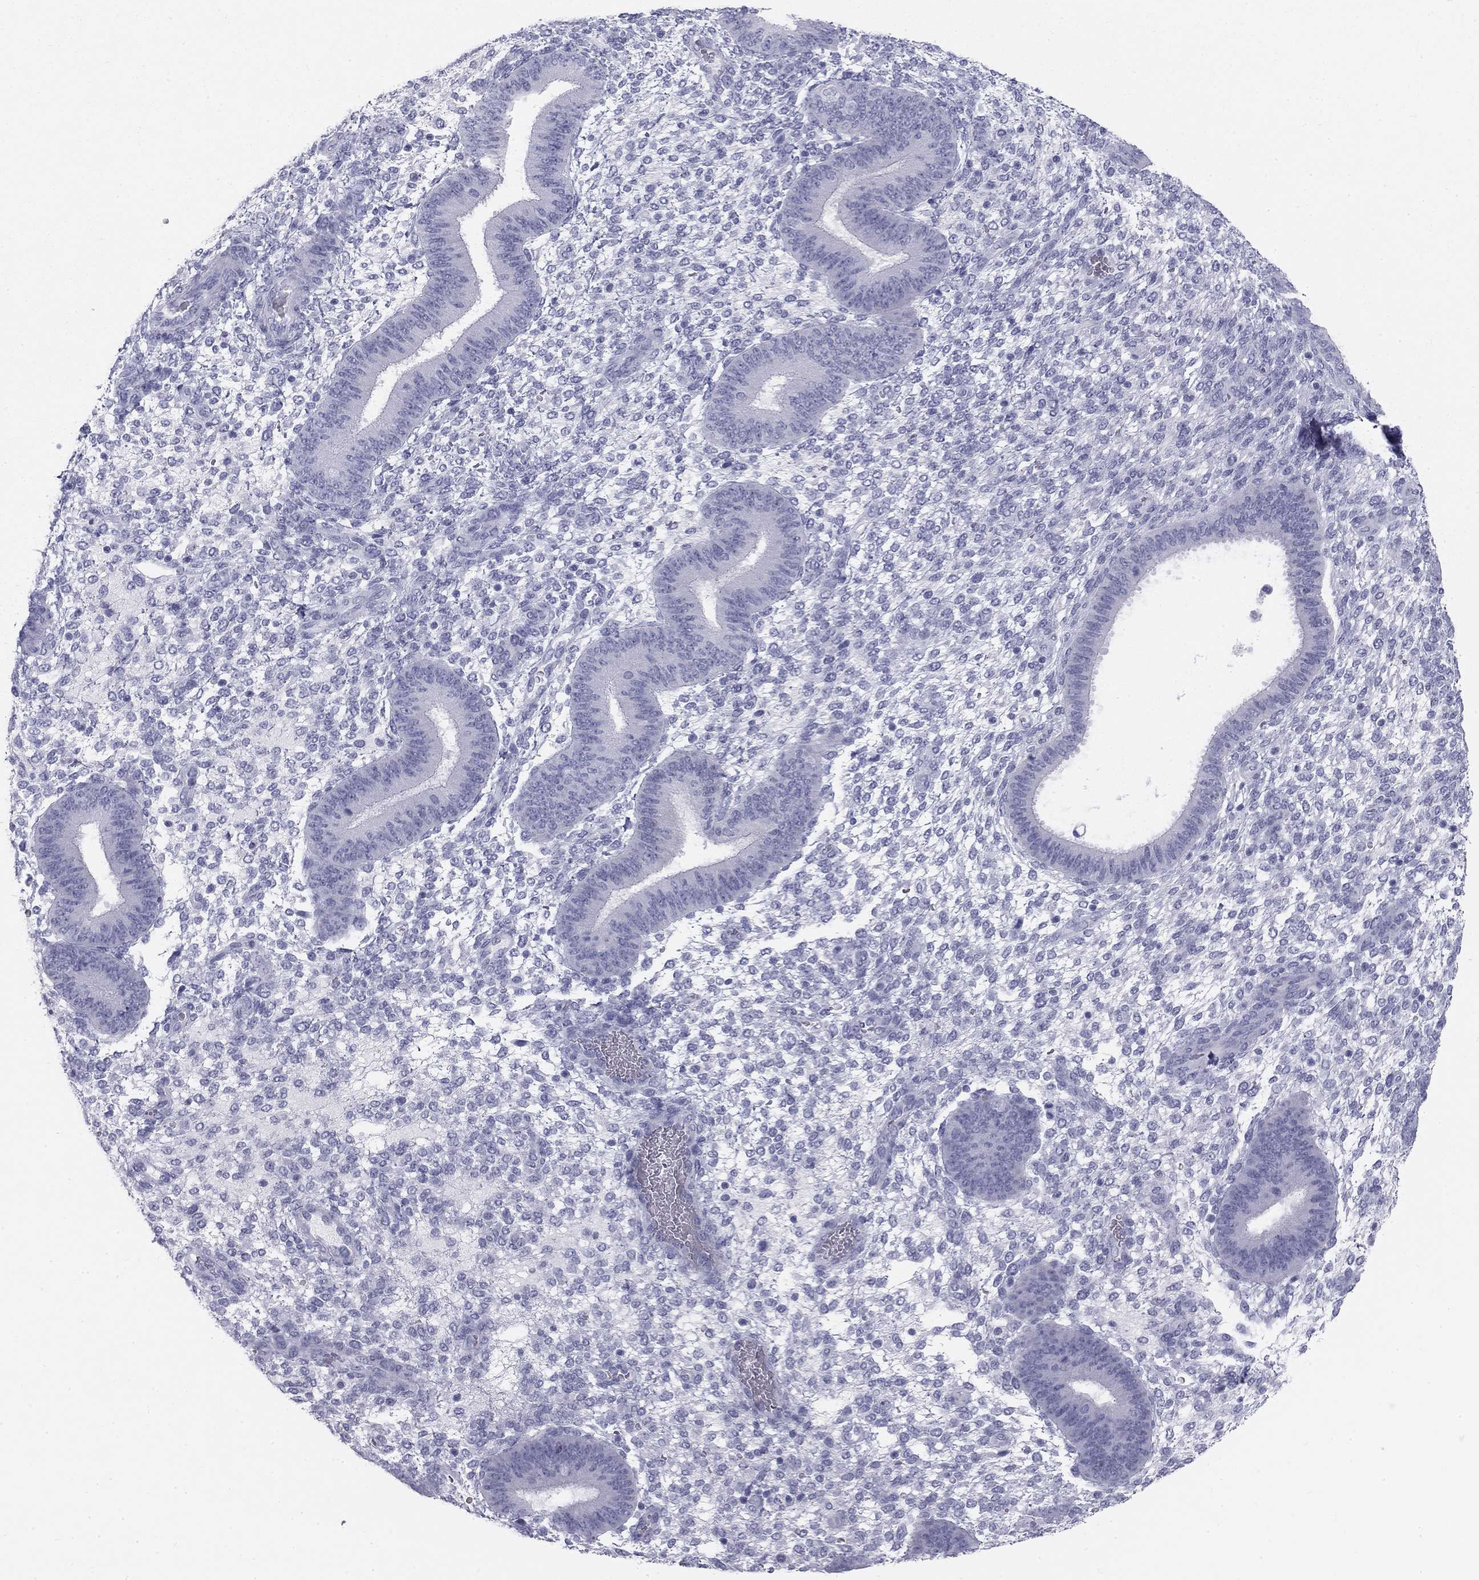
{"staining": {"intensity": "negative", "quantity": "none", "location": "none"}, "tissue": "endometrium", "cell_type": "Cells in endometrial stroma", "image_type": "normal", "snomed": [{"axis": "morphology", "description": "Normal tissue, NOS"}, {"axis": "topography", "description": "Endometrium"}], "caption": "DAB (3,3'-diaminobenzidine) immunohistochemical staining of unremarkable human endometrium demonstrates no significant positivity in cells in endometrial stroma. (DAB (3,3'-diaminobenzidine) immunohistochemistry with hematoxylin counter stain).", "gene": "SULT2B1", "patient": {"sex": "female", "age": 39}}